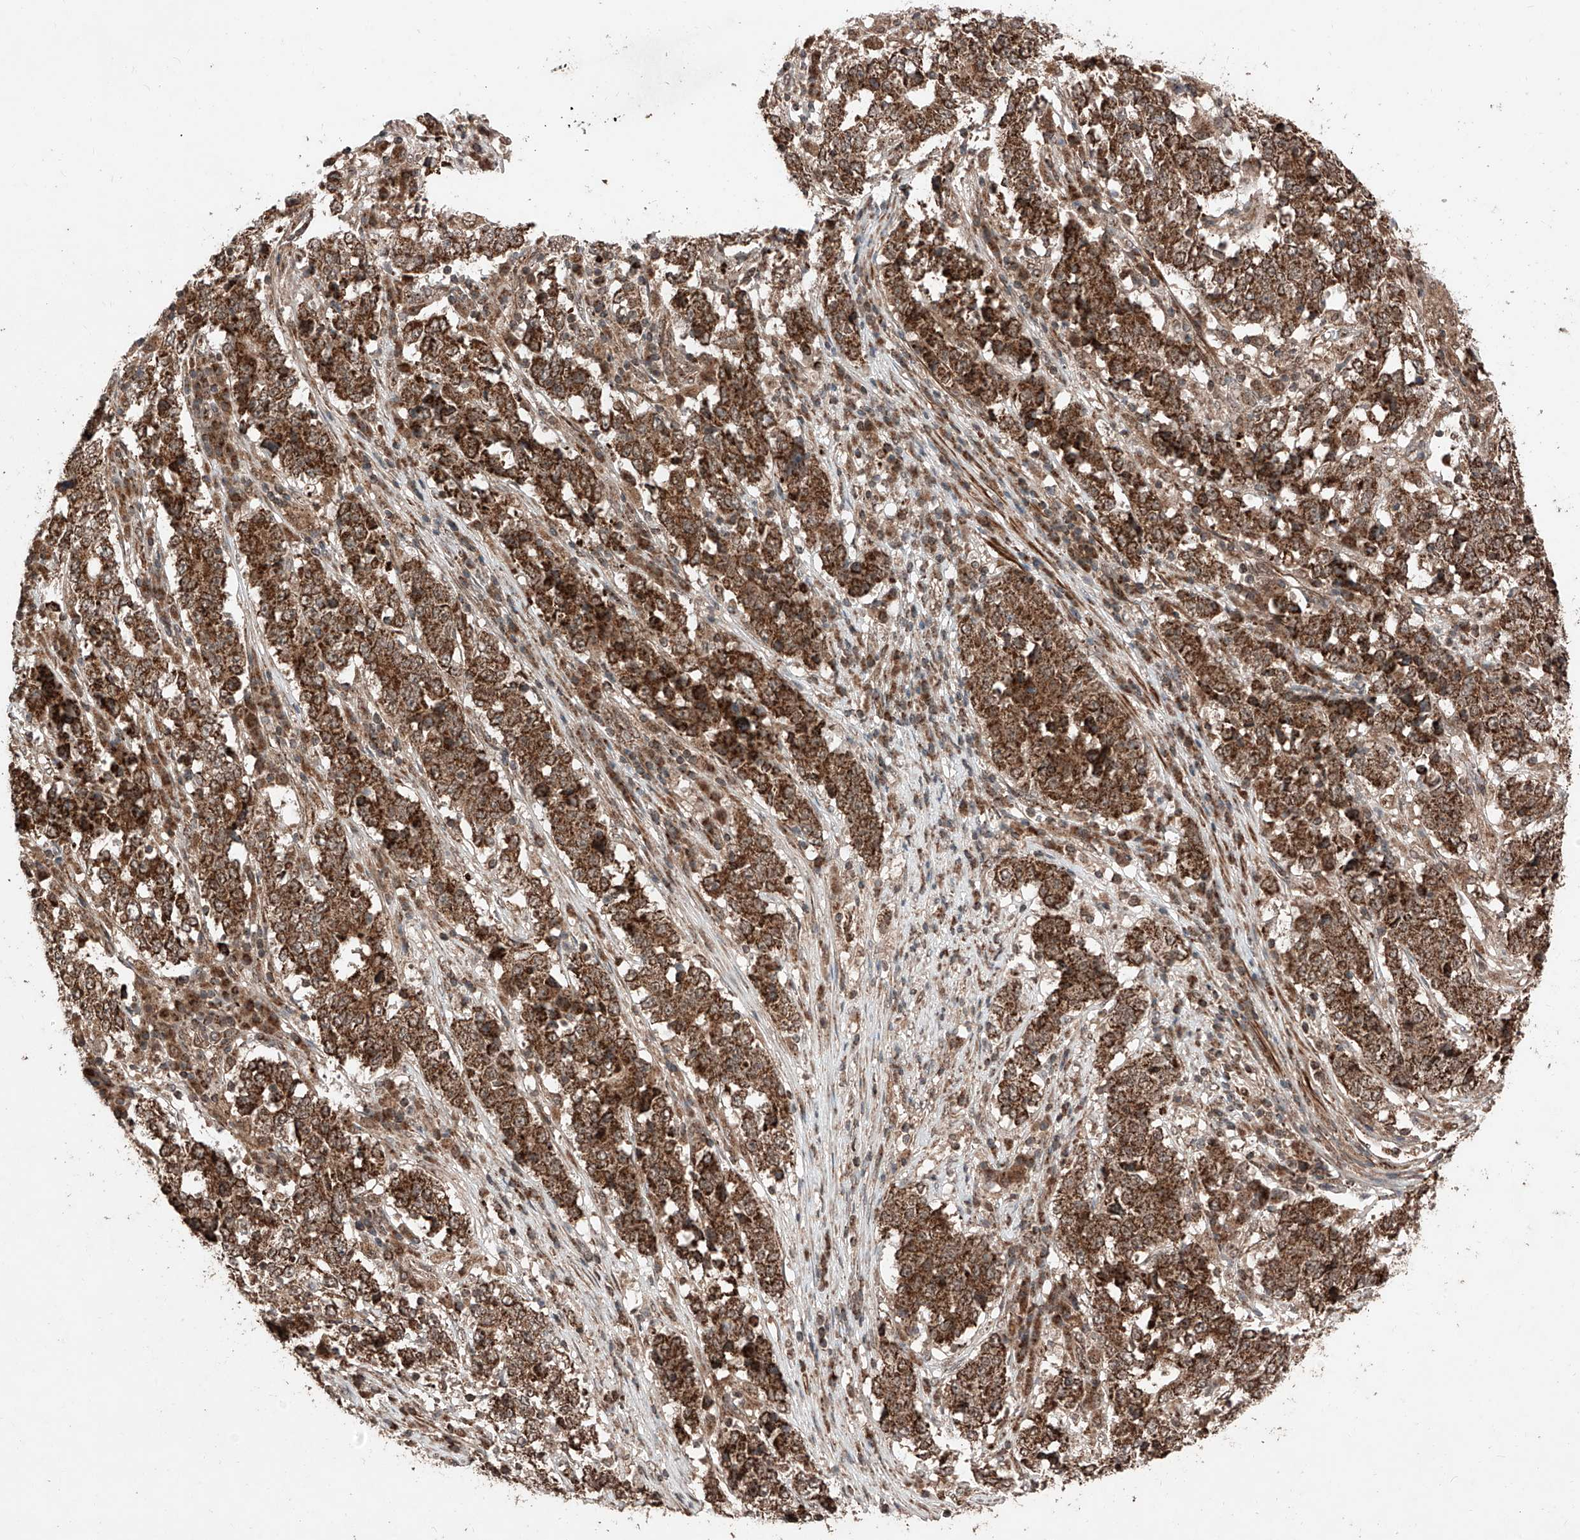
{"staining": {"intensity": "strong", "quantity": ">75%", "location": "cytoplasmic/membranous"}, "tissue": "stomach cancer", "cell_type": "Tumor cells", "image_type": "cancer", "snomed": [{"axis": "morphology", "description": "Adenocarcinoma, NOS"}, {"axis": "topography", "description": "Stomach"}], "caption": "An image of human adenocarcinoma (stomach) stained for a protein demonstrates strong cytoplasmic/membranous brown staining in tumor cells. (Stains: DAB (3,3'-diaminobenzidine) in brown, nuclei in blue, Microscopy: brightfield microscopy at high magnification).", "gene": "ZSCAN29", "patient": {"sex": "male", "age": 59}}